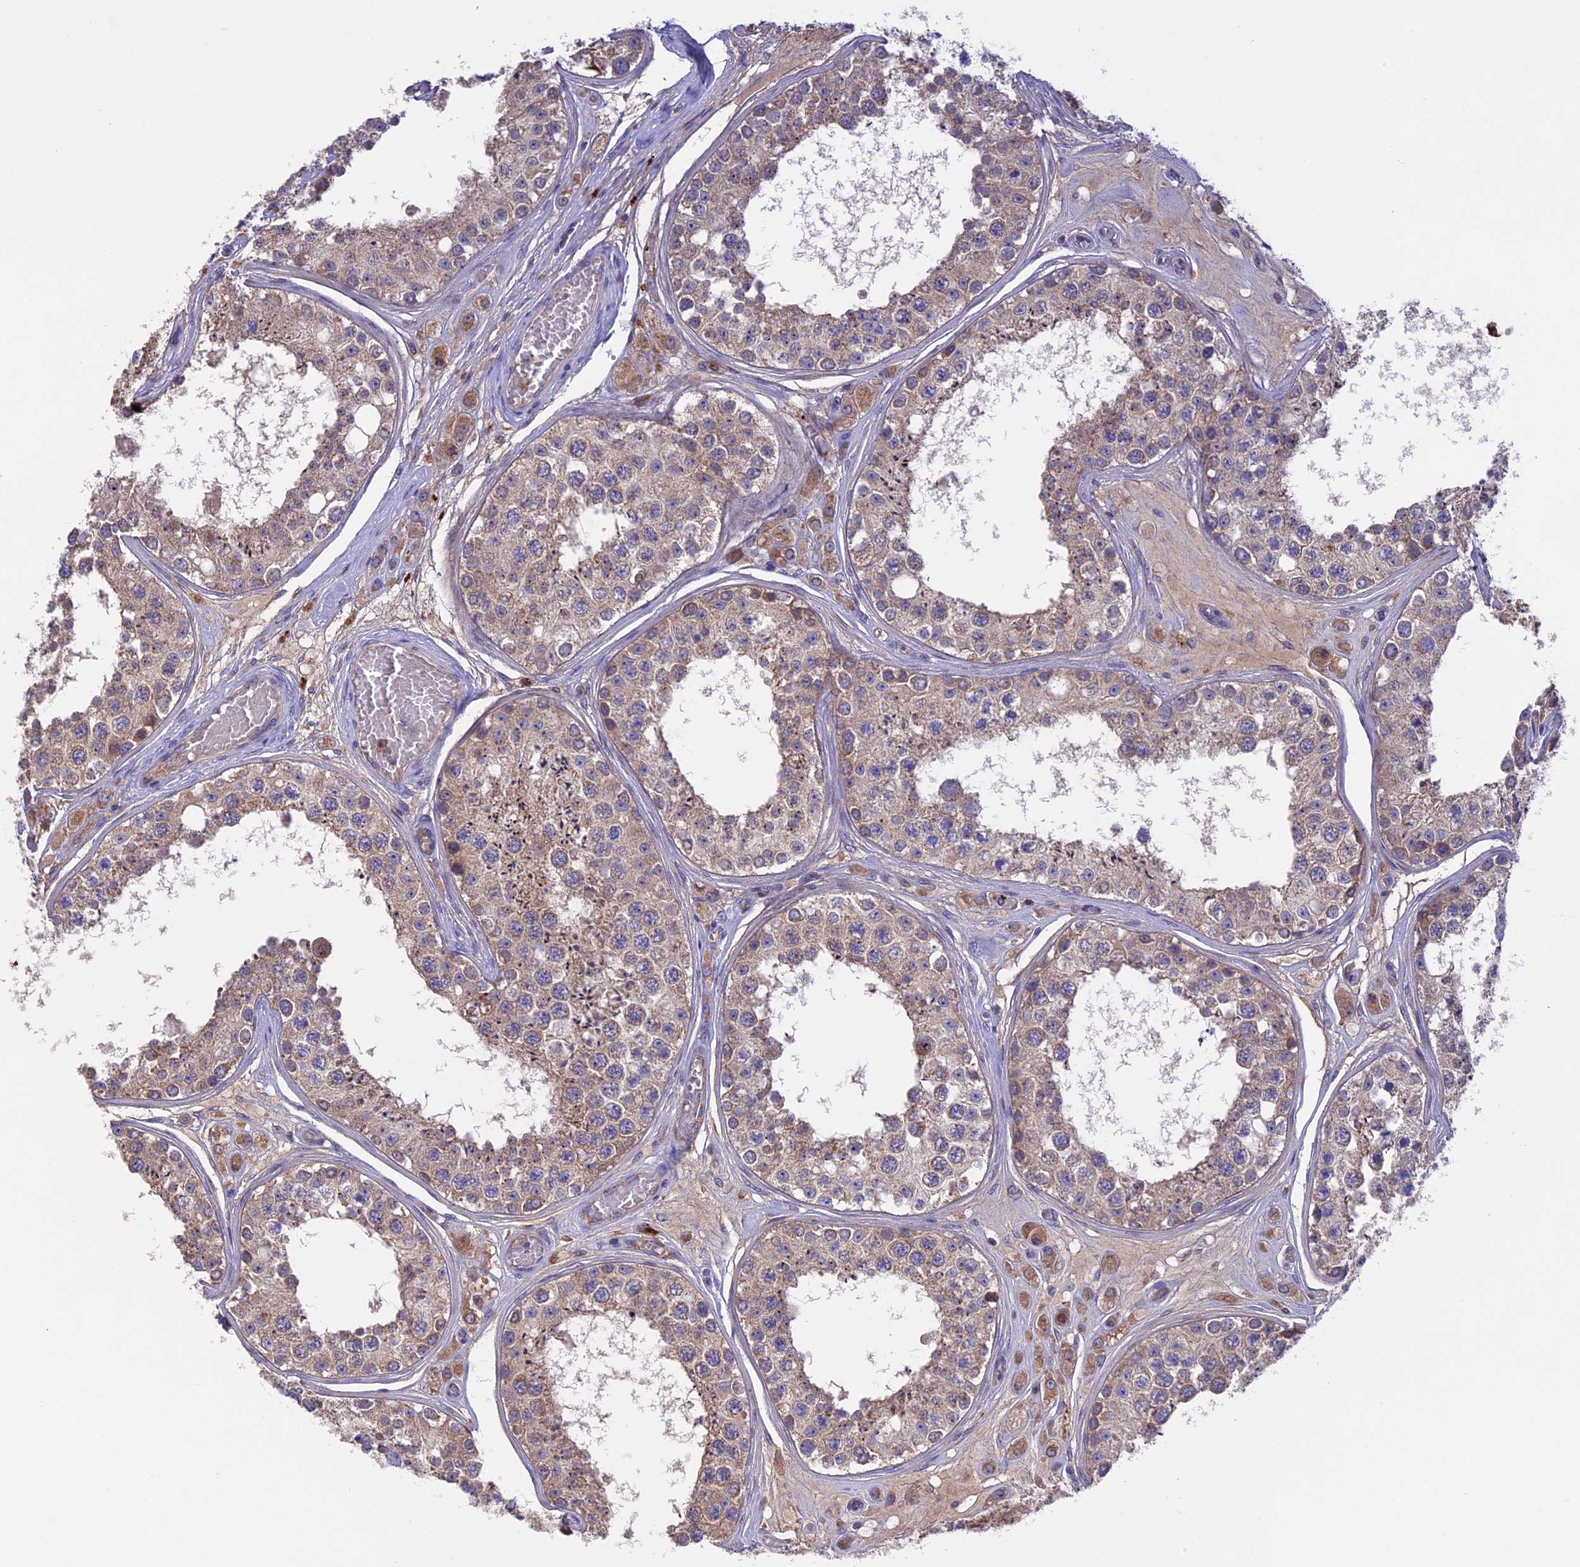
{"staining": {"intensity": "weak", "quantity": ">75%", "location": "cytoplasmic/membranous"}, "tissue": "testis", "cell_type": "Cells in seminiferous ducts", "image_type": "normal", "snomed": [{"axis": "morphology", "description": "Normal tissue, NOS"}, {"axis": "topography", "description": "Testis"}], "caption": "Immunohistochemistry (IHC) of unremarkable testis reveals low levels of weak cytoplasmic/membranous positivity in approximately >75% of cells in seminiferous ducts. (DAB IHC with brightfield microscopy, high magnification).", "gene": "PTPN9", "patient": {"sex": "male", "age": 25}}